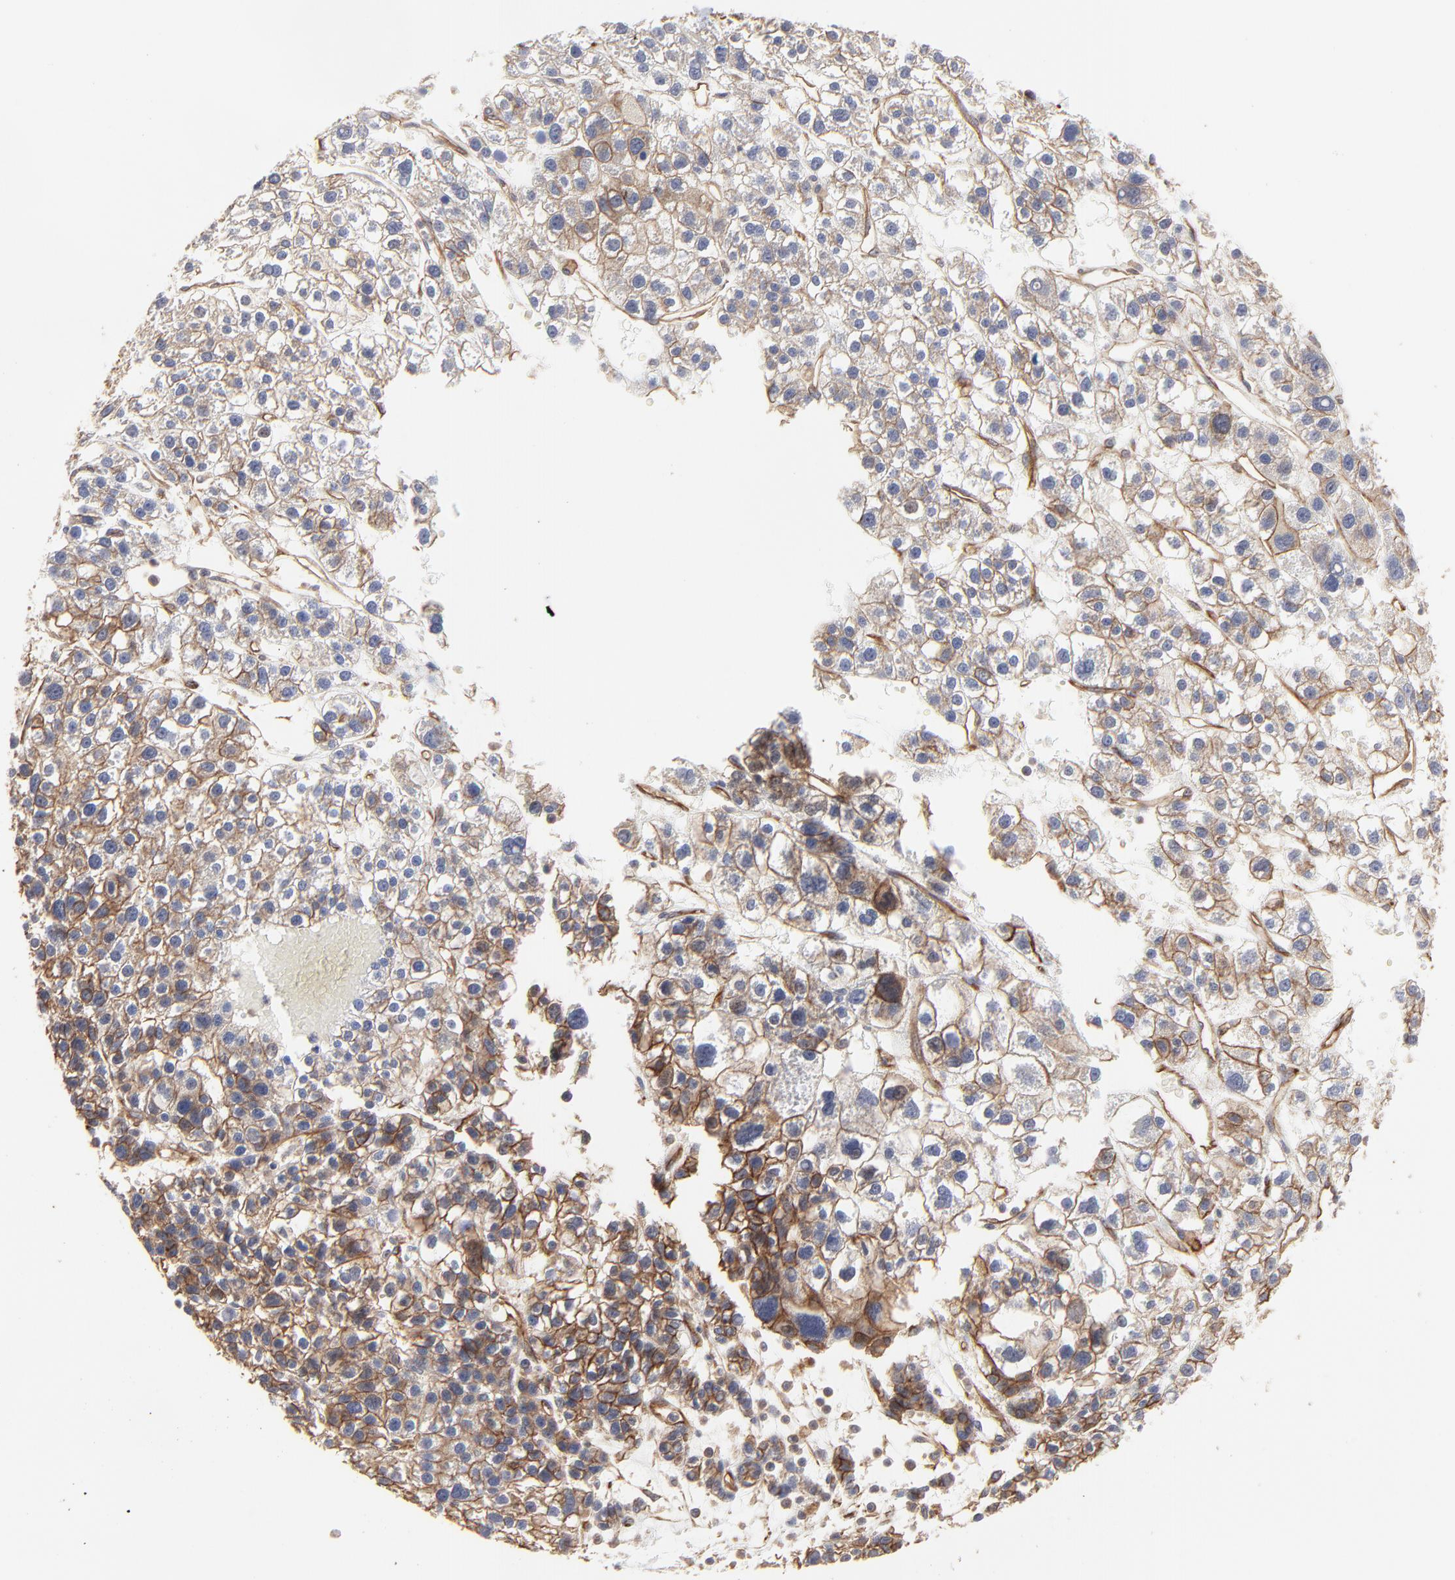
{"staining": {"intensity": "moderate", "quantity": ">75%", "location": "cytoplasmic/membranous"}, "tissue": "liver cancer", "cell_type": "Tumor cells", "image_type": "cancer", "snomed": [{"axis": "morphology", "description": "Carcinoma, Hepatocellular, NOS"}, {"axis": "topography", "description": "Liver"}], "caption": "Immunohistochemistry staining of liver cancer, which reveals medium levels of moderate cytoplasmic/membranous staining in approximately >75% of tumor cells indicating moderate cytoplasmic/membranous protein staining. The staining was performed using DAB (brown) for protein detection and nuclei were counterstained in hematoxylin (blue).", "gene": "ARMT1", "patient": {"sex": "female", "age": 85}}